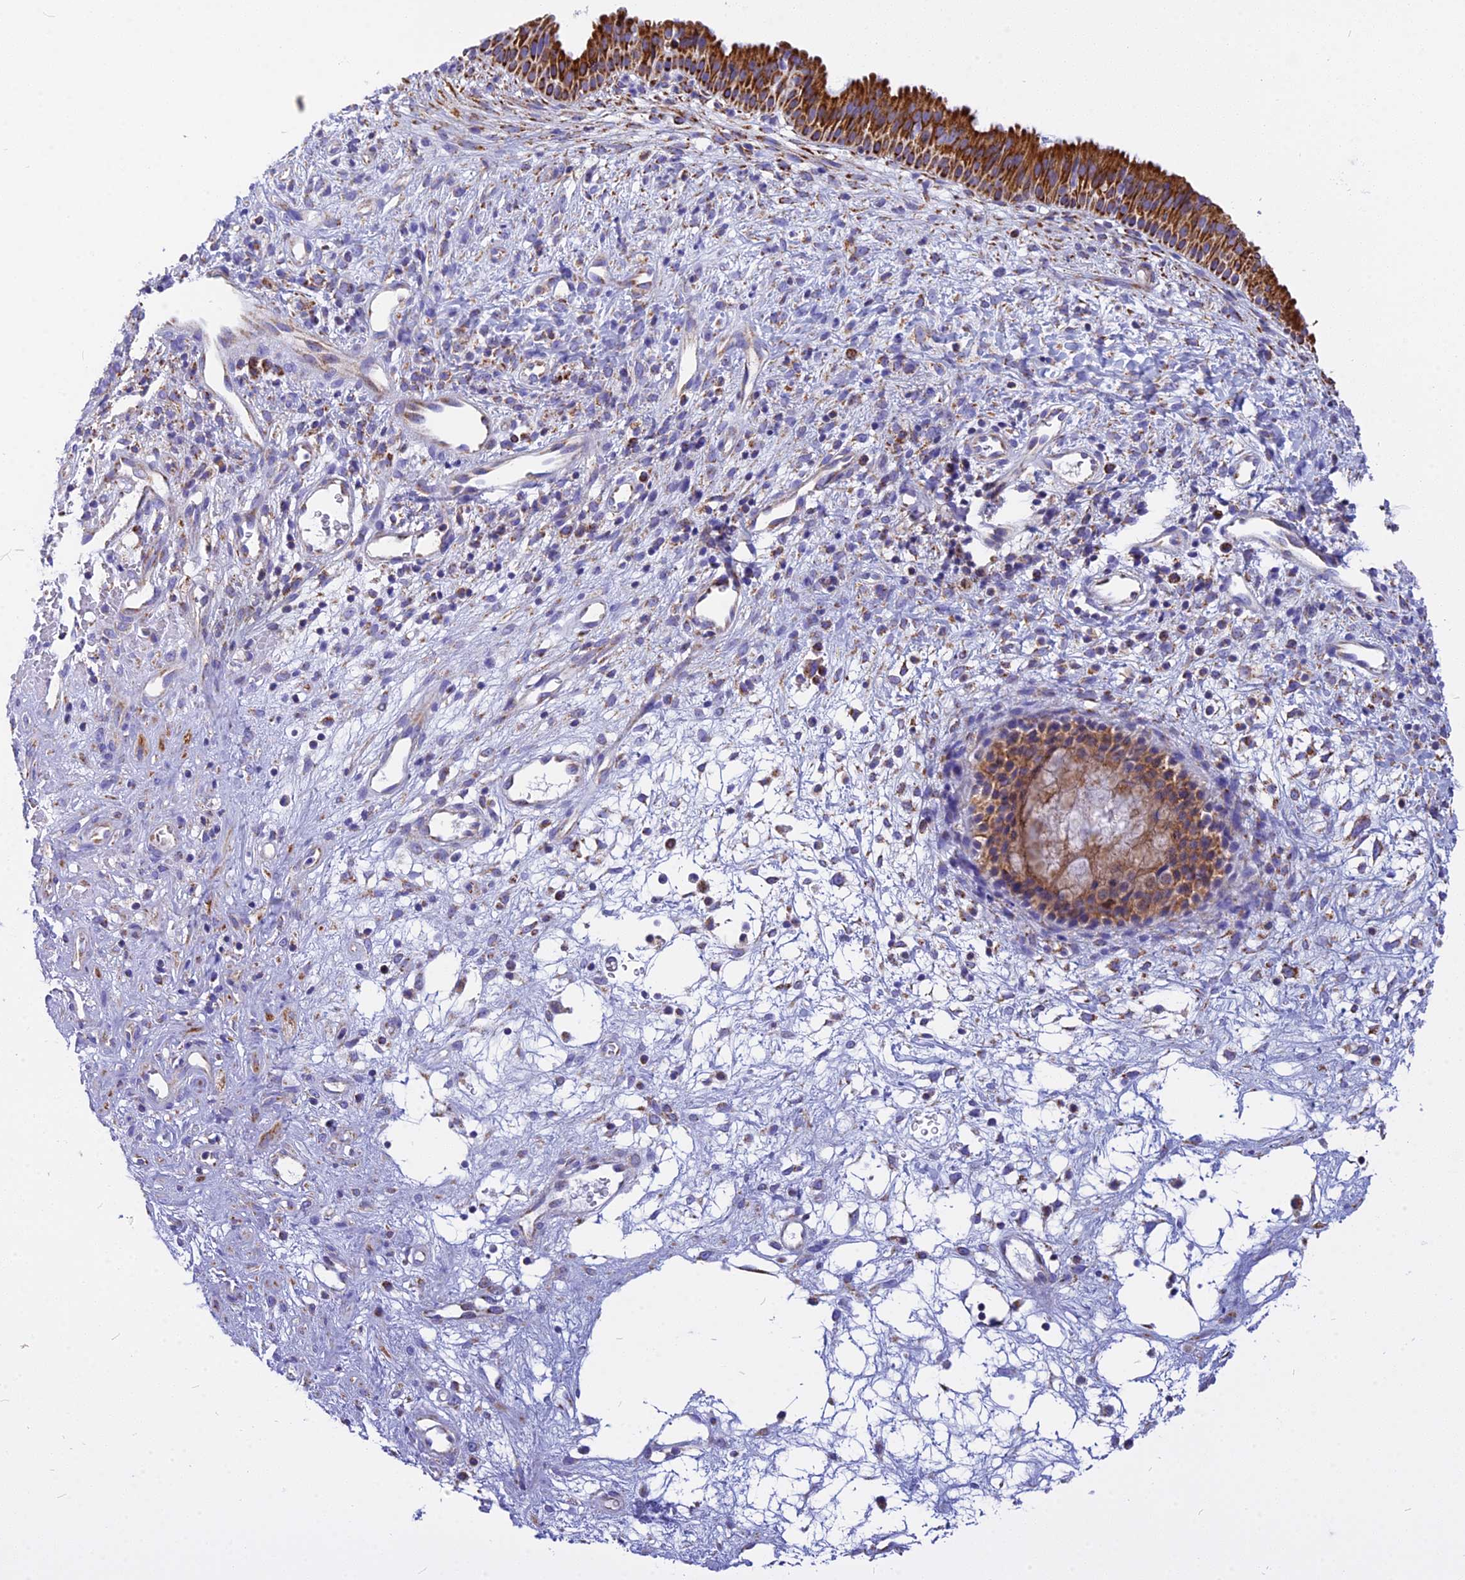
{"staining": {"intensity": "strong", "quantity": ">75%", "location": "cytoplasmic/membranous"}, "tissue": "nasopharynx", "cell_type": "Respiratory epithelial cells", "image_type": "normal", "snomed": [{"axis": "morphology", "description": "Normal tissue, NOS"}, {"axis": "topography", "description": "Nasopharynx"}], "caption": "Benign nasopharynx exhibits strong cytoplasmic/membranous staining in approximately >75% of respiratory epithelial cells.", "gene": "VDAC2", "patient": {"sex": "male", "age": 22}}